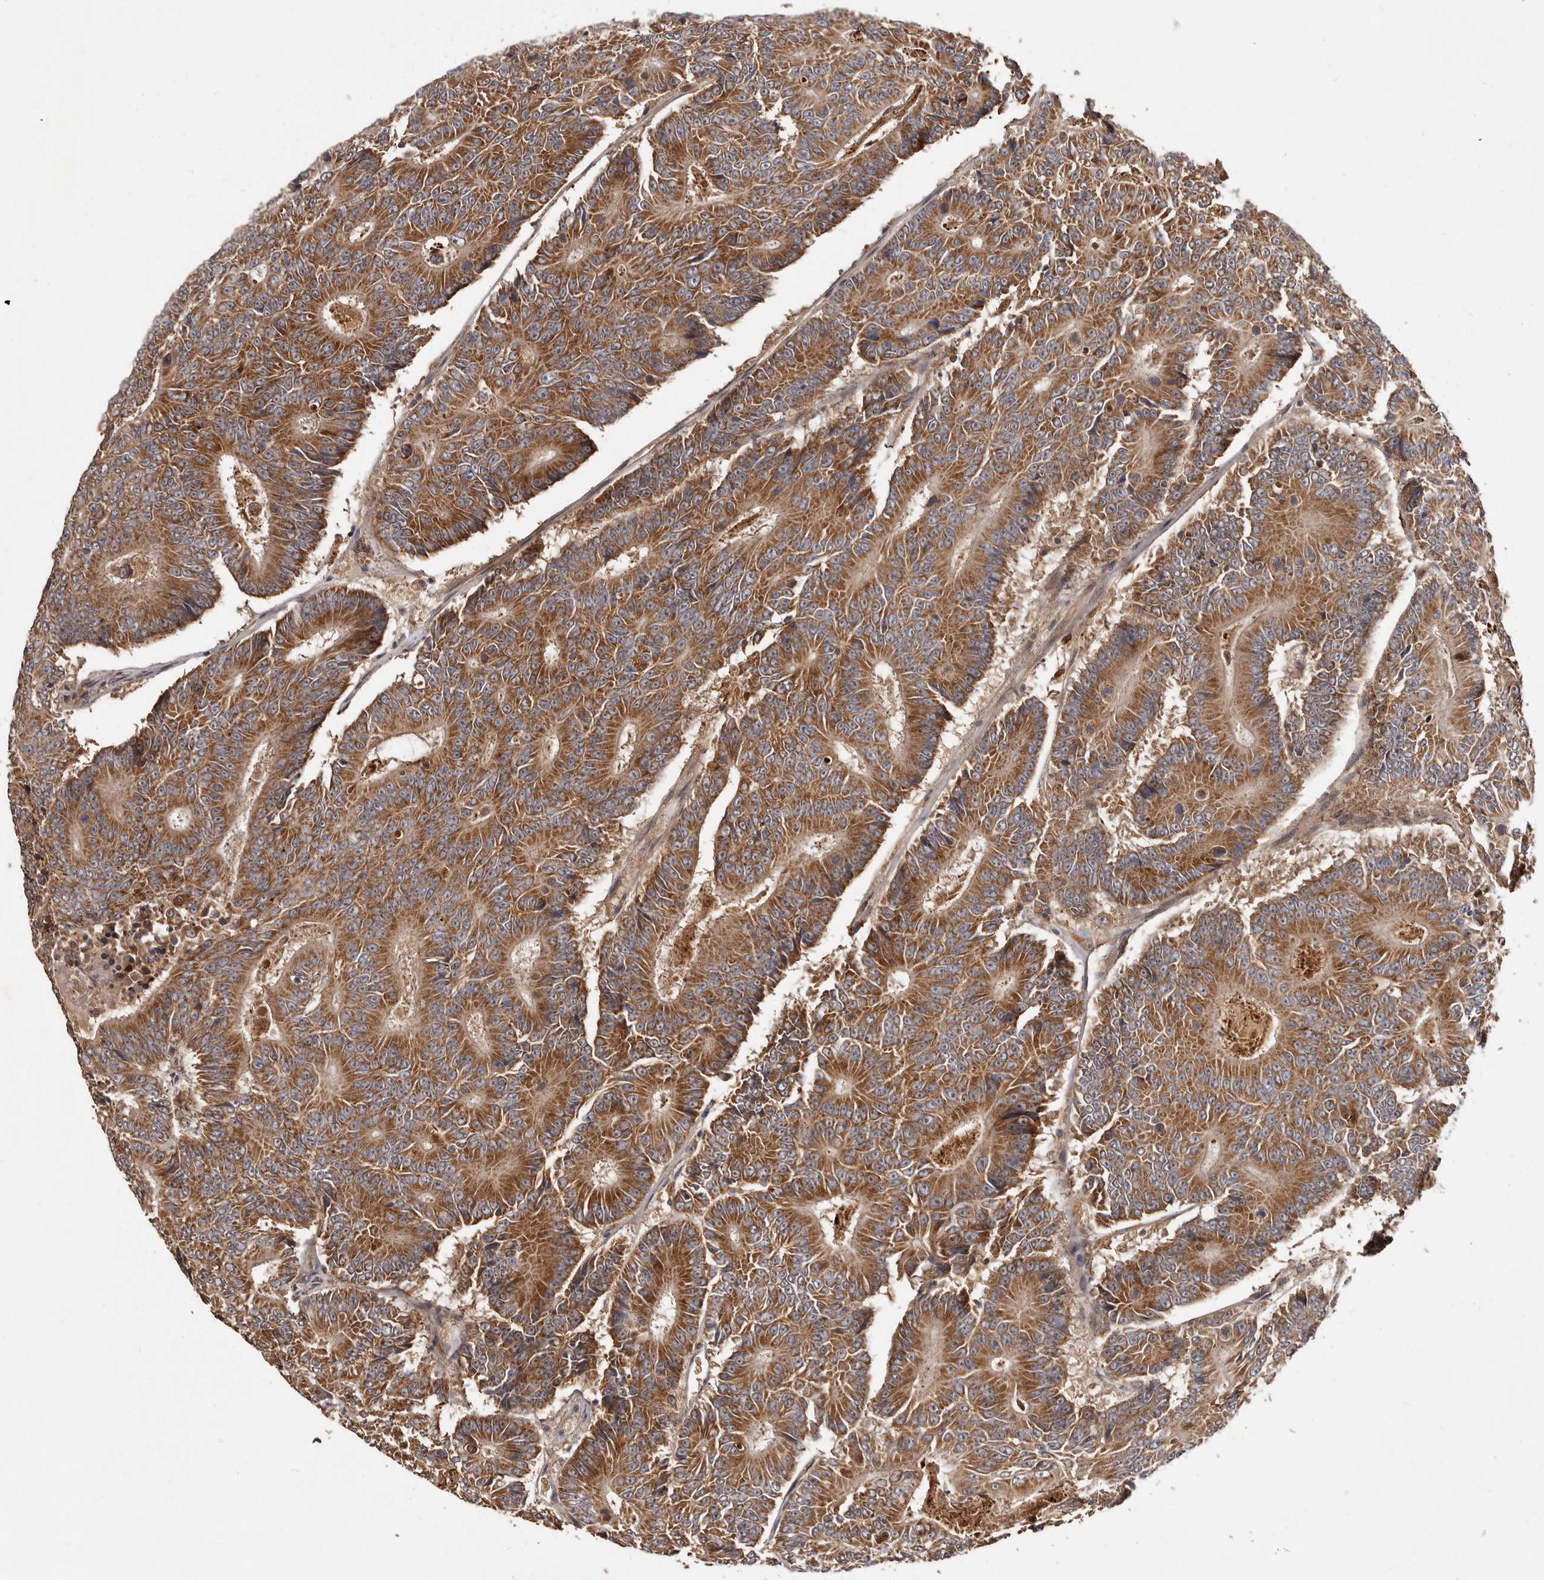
{"staining": {"intensity": "moderate", "quantity": ">75%", "location": "cytoplasmic/membranous"}, "tissue": "colorectal cancer", "cell_type": "Tumor cells", "image_type": "cancer", "snomed": [{"axis": "morphology", "description": "Adenocarcinoma, NOS"}, {"axis": "topography", "description": "Colon"}], "caption": "A brown stain shows moderate cytoplasmic/membranous expression of a protein in colorectal cancer tumor cells.", "gene": "GOT1L1", "patient": {"sex": "male", "age": 83}}